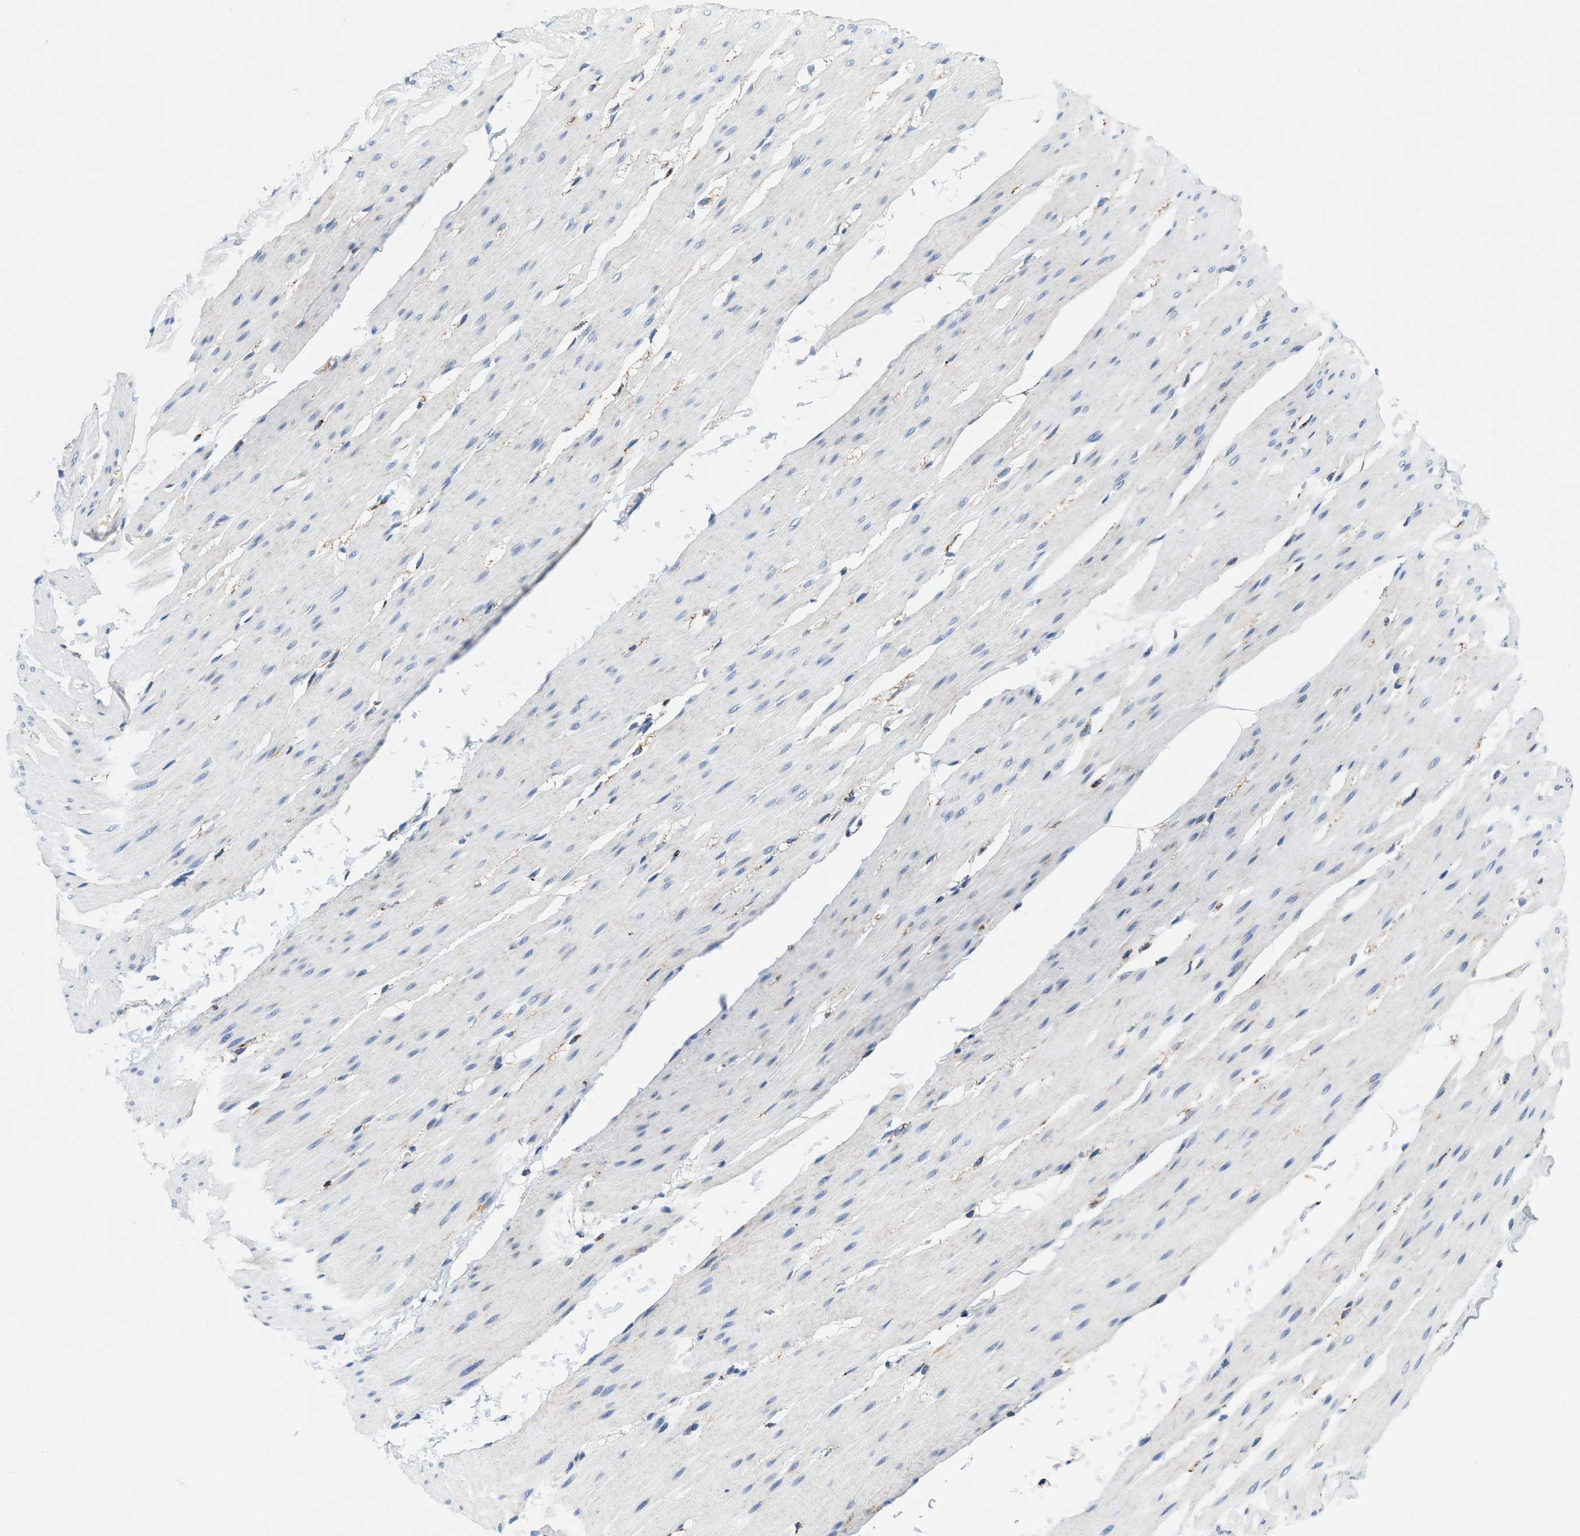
{"staining": {"intensity": "weak", "quantity": "<25%", "location": "cytoplasmic/membranous"}, "tissue": "smooth muscle", "cell_type": "Smooth muscle cells", "image_type": "normal", "snomed": [{"axis": "morphology", "description": "Normal tissue, NOS"}, {"axis": "topography", "description": "Smooth muscle"}, {"axis": "topography", "description": "Colon"}], "caption": "A high-resolution micrograph shows IHC staining of benign smooth muscle, which exhibits no significant expression in smooth muscle cells.", "gene": "SFXN1", "patient": {"sex": "male", "age": 67}}